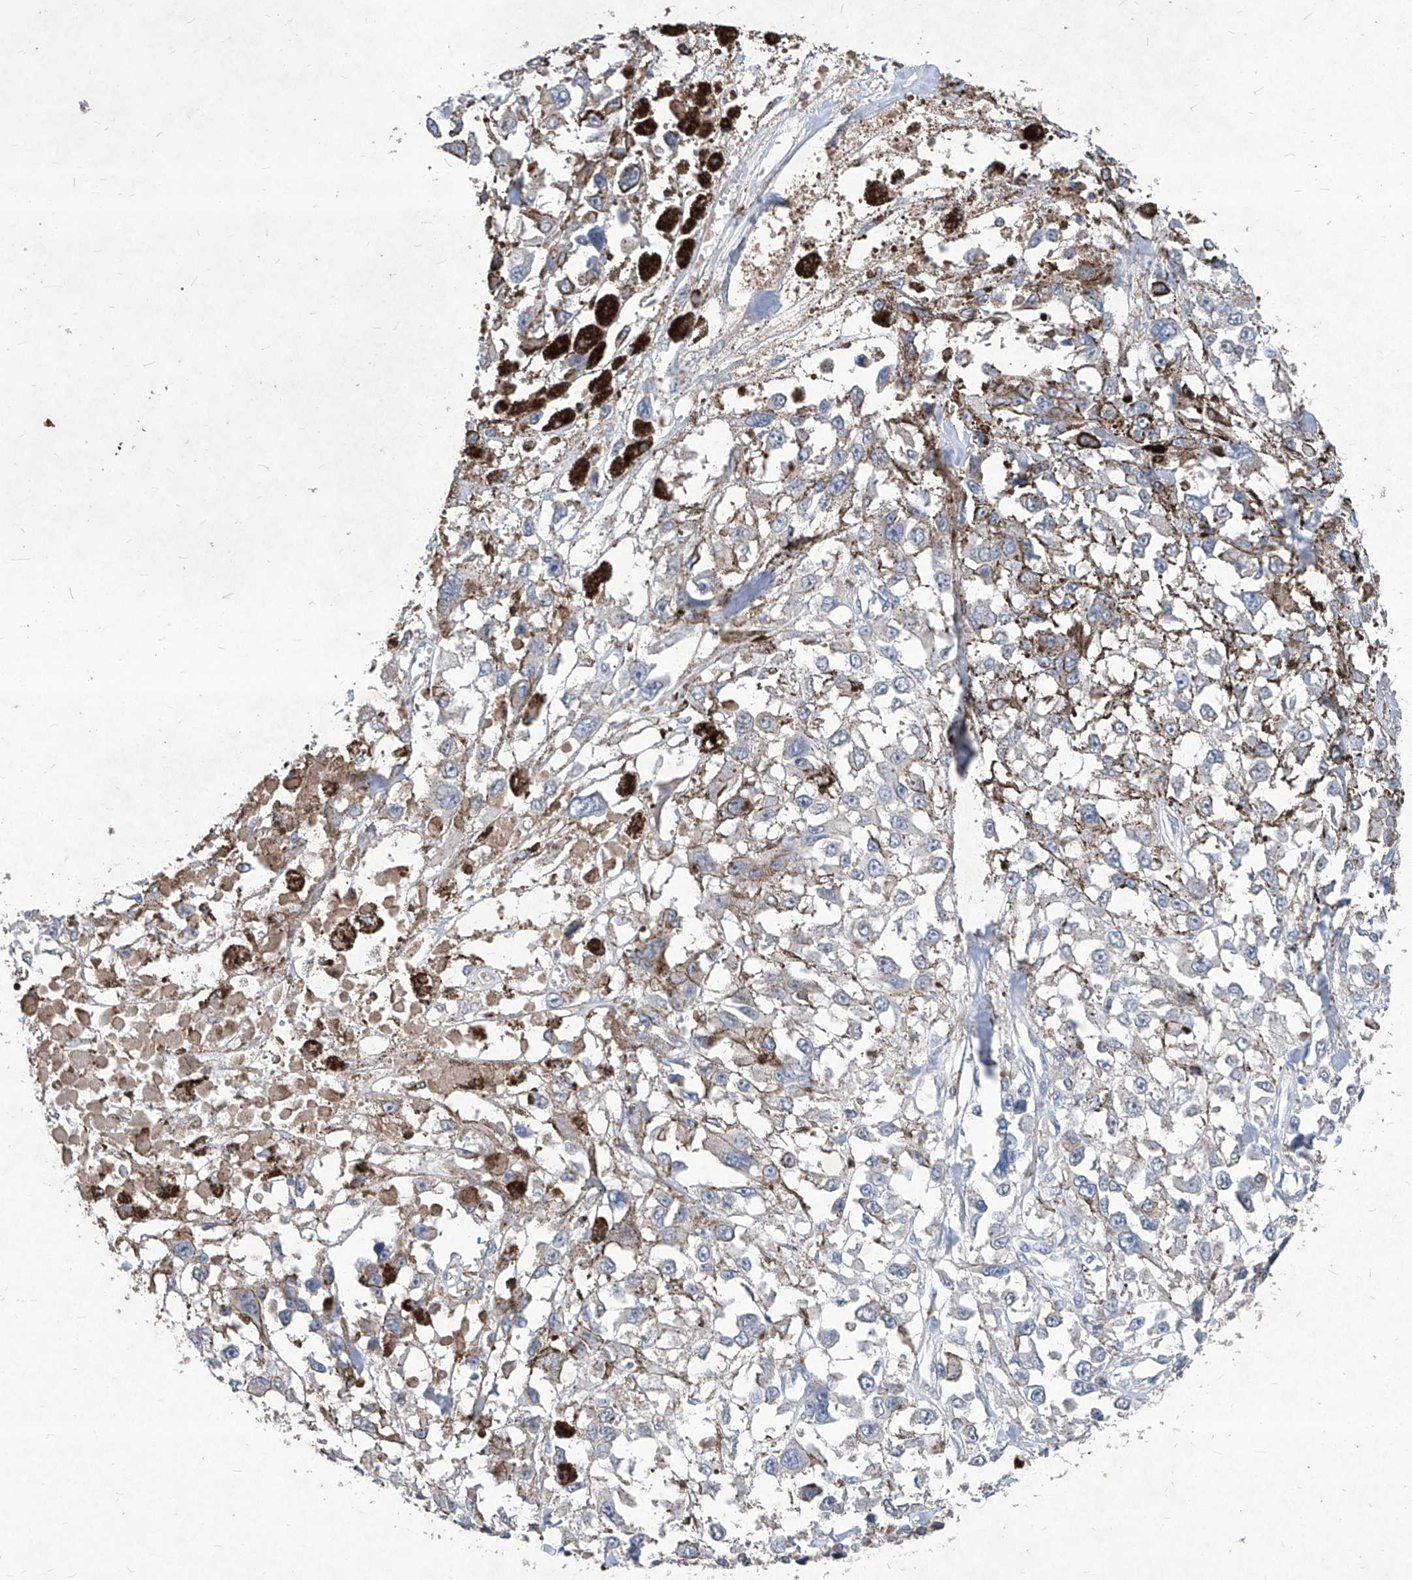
{"staining": {"intensity": "negative", "quantity": "none", "location": "none"}, "tissue": "melanoma", "cell_type": "Tumor cells", "image_type": "cancer", "snomed": [{"axis": "morphology", "description": "Malignant melanoma, Metastatic site"}, {"axis": "topography", "description": "Lymph node"}], "caption": "A high-resolution photomicrograph shows immunohistochemistry (IHC) staining of malignant melanoma (metastatic site), which reveals no significant positivity in tumor cells.", "gene": "SYNGR1", "patient": {"sex": "male", "age": 59}}